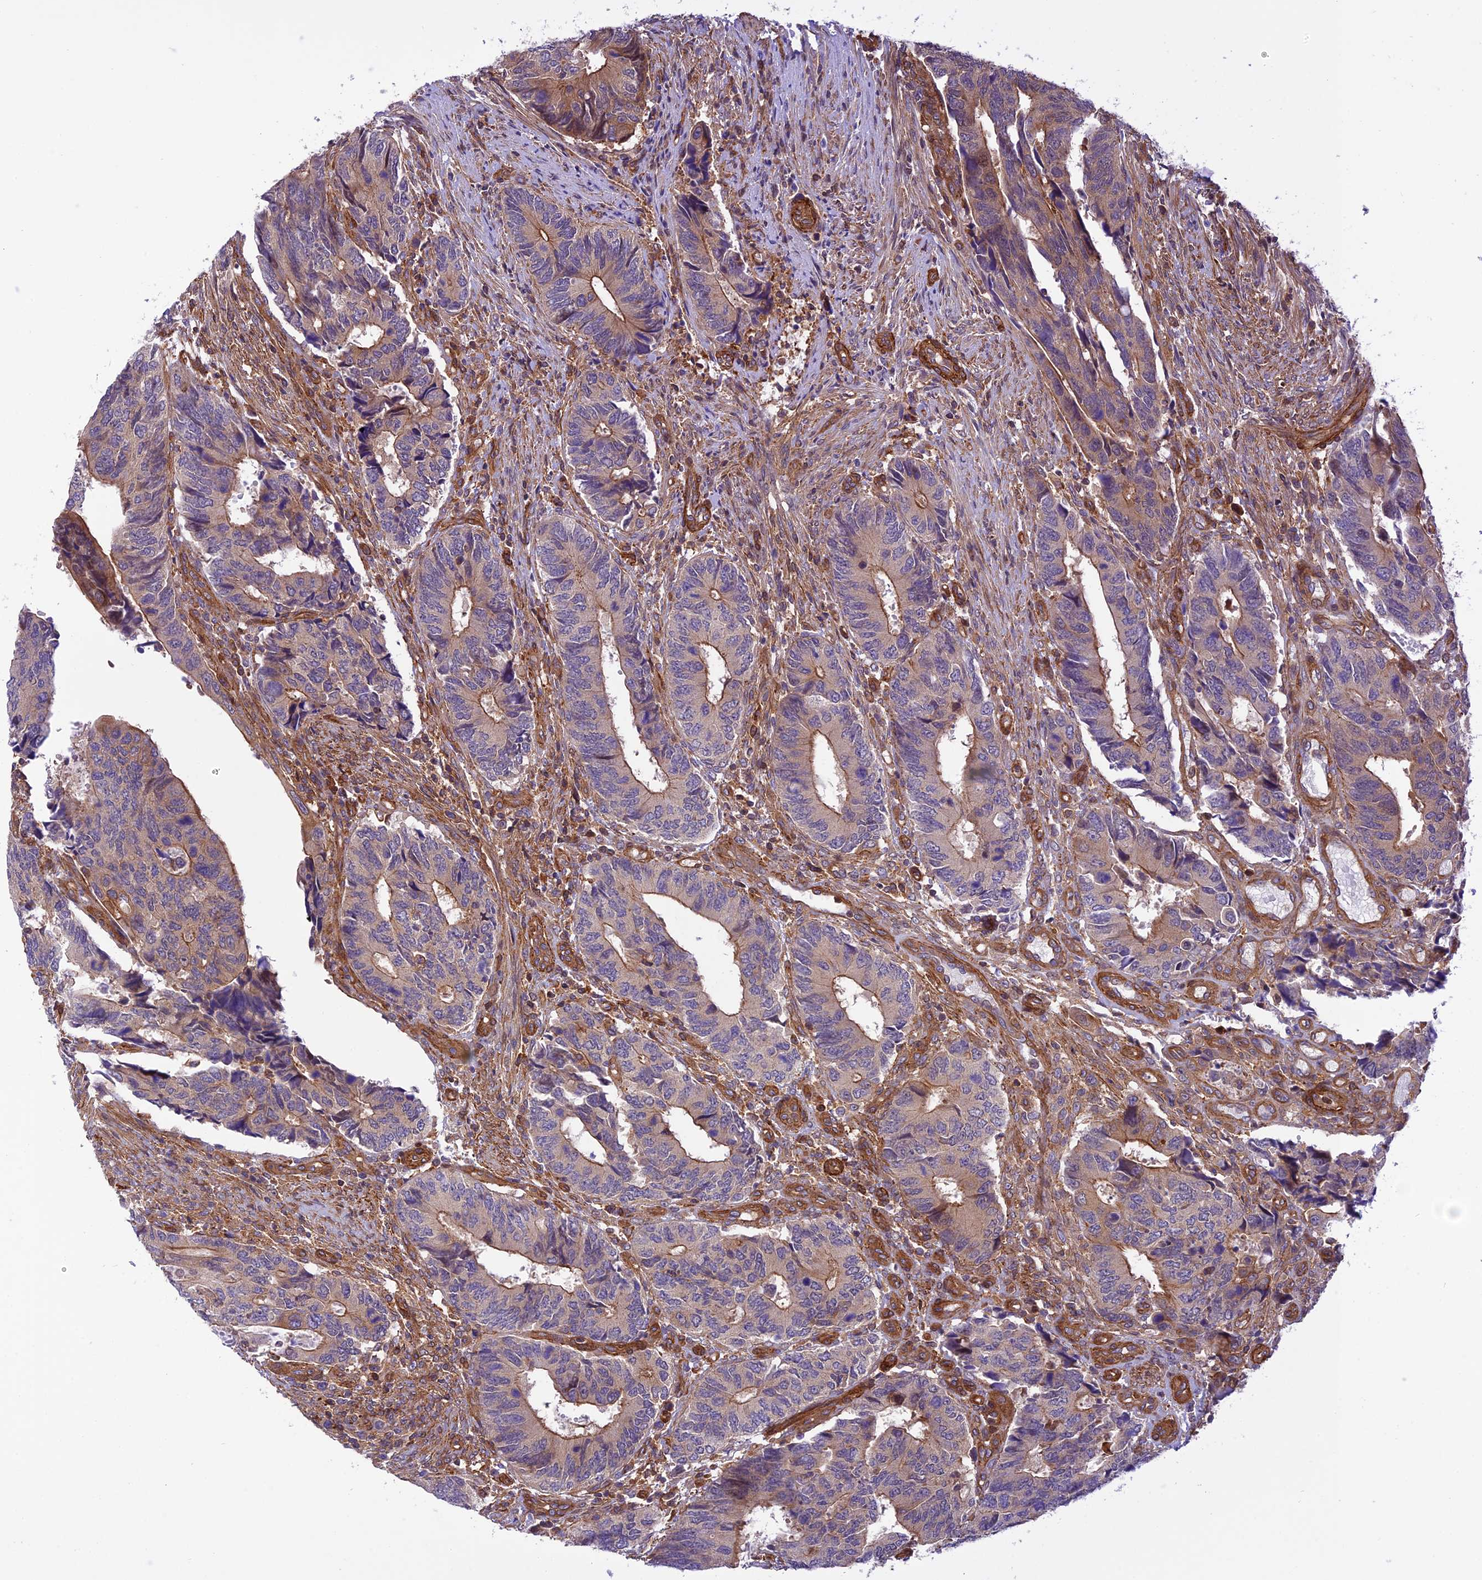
{"staining": {"intensity": "moderate", "quantity": "<25%", "location": "cytoplasmic/membranous"}, "tissue": "colorectal cancer", "cell_type": "Tumor cells", "image_type": "cancer", "snomed": [{"axis": "morphology", "description": "Adenocarcinoma, NOS"}, {"axis": "topography", "description": "Colon"}], "caption": "IHC of human colorectal cancer (adenocarcinoma) demonstrates low levels of moderate cytoplasmic/membranous staining in about <25% of tumor cells. (IHC, brightfield microscopy, high magnification).", "gene": "EVI5L", "patient": {"sex": "male", "age": 87}}